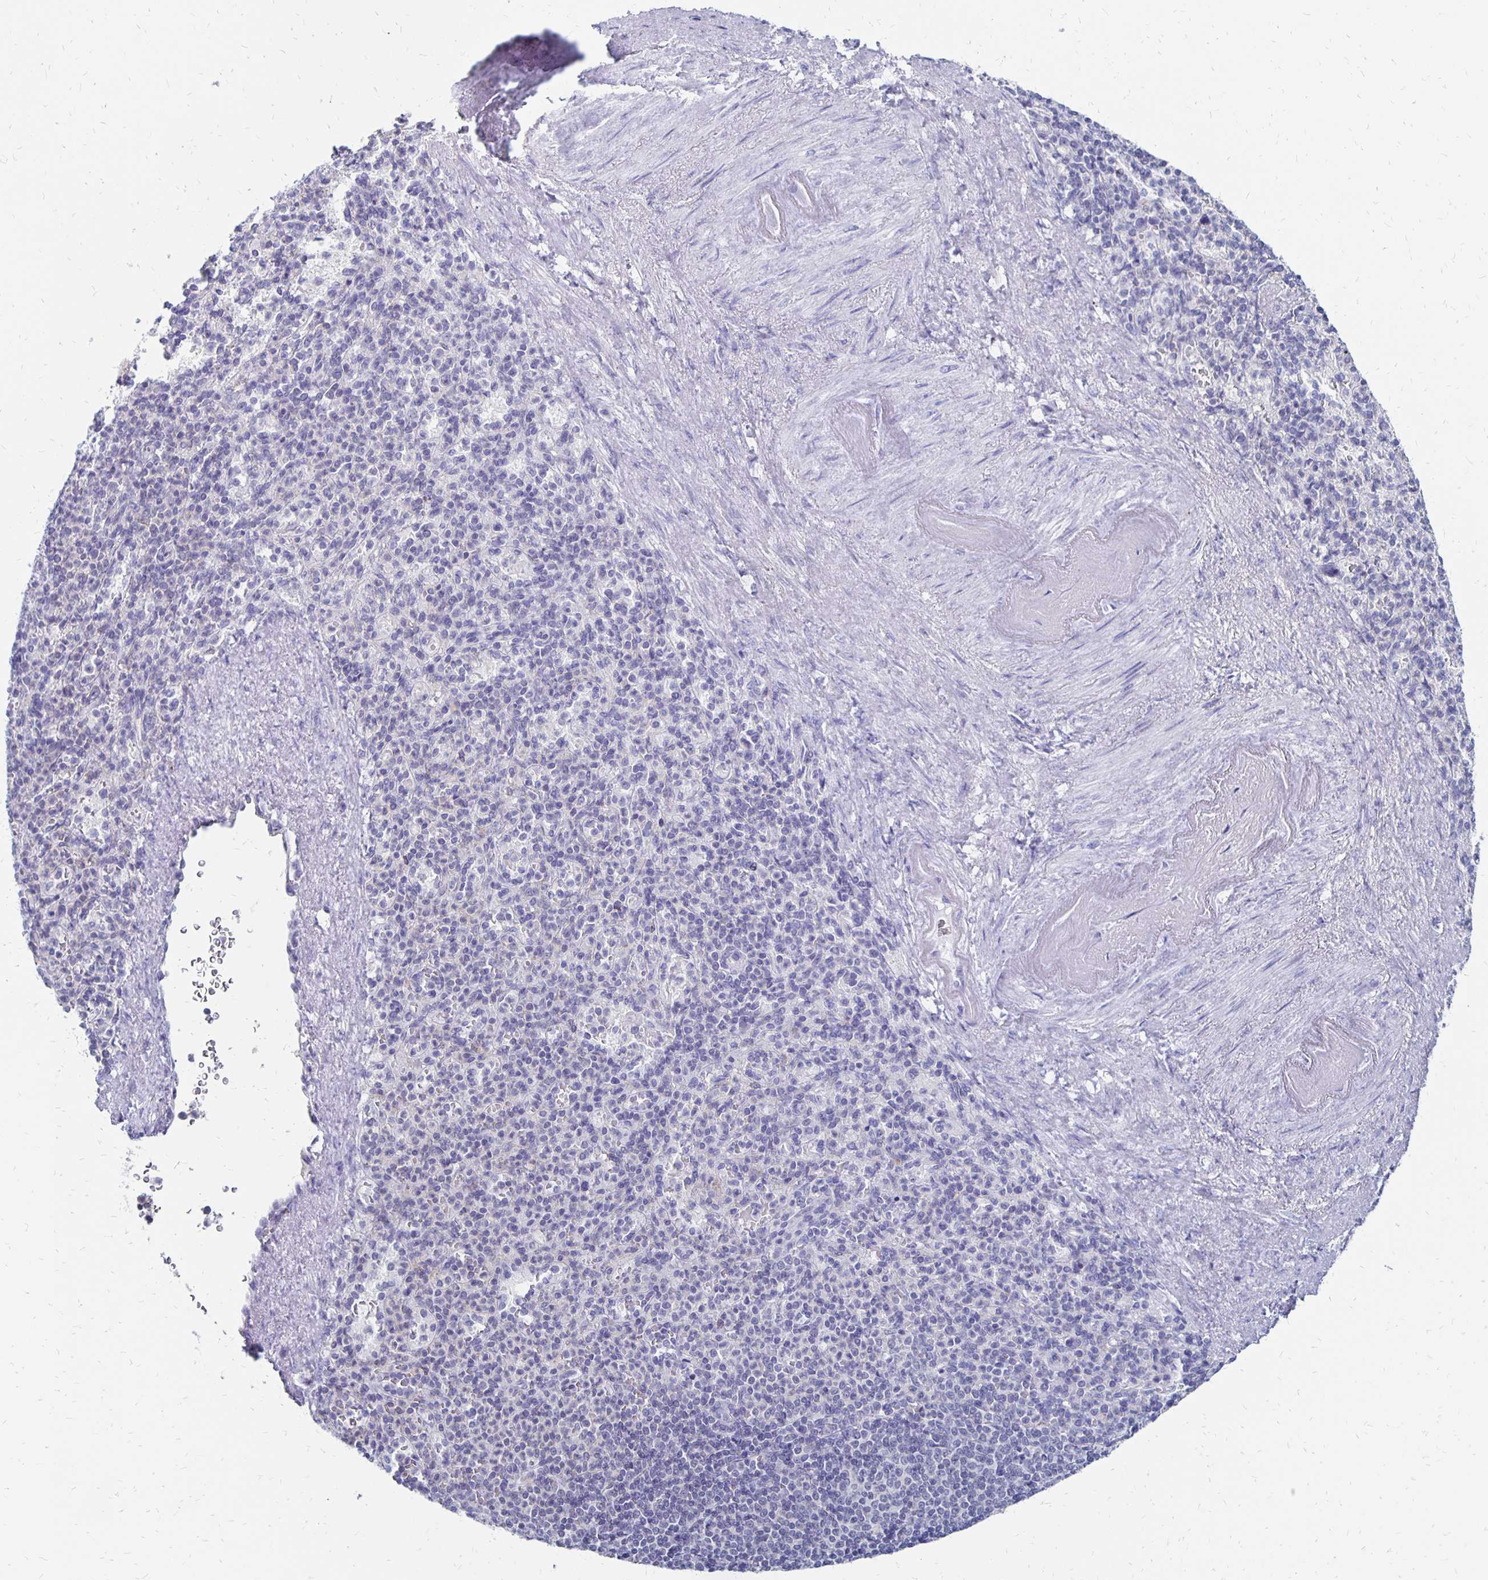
{"staining": {"intensity": "negative", "quantity": "none", "location": "none"}, "tissue": "spleen", "cell_type": "Cells in red pulp", "image_type": "normal", "snomed": [{"axis": "morphology", "description": "Normal tissue, NOS"}, {"axis": "topography", "description": "Spleen"}], "caption": "Spleen was stained to show a protein in brown. There is no significant staining in cells in red pulp. (Brightfield microscopy of DAB immunohistochemistry (IHC) at high magnification).", "gene": "SYT2", "patient": {"sex": "female", "age": 74}}